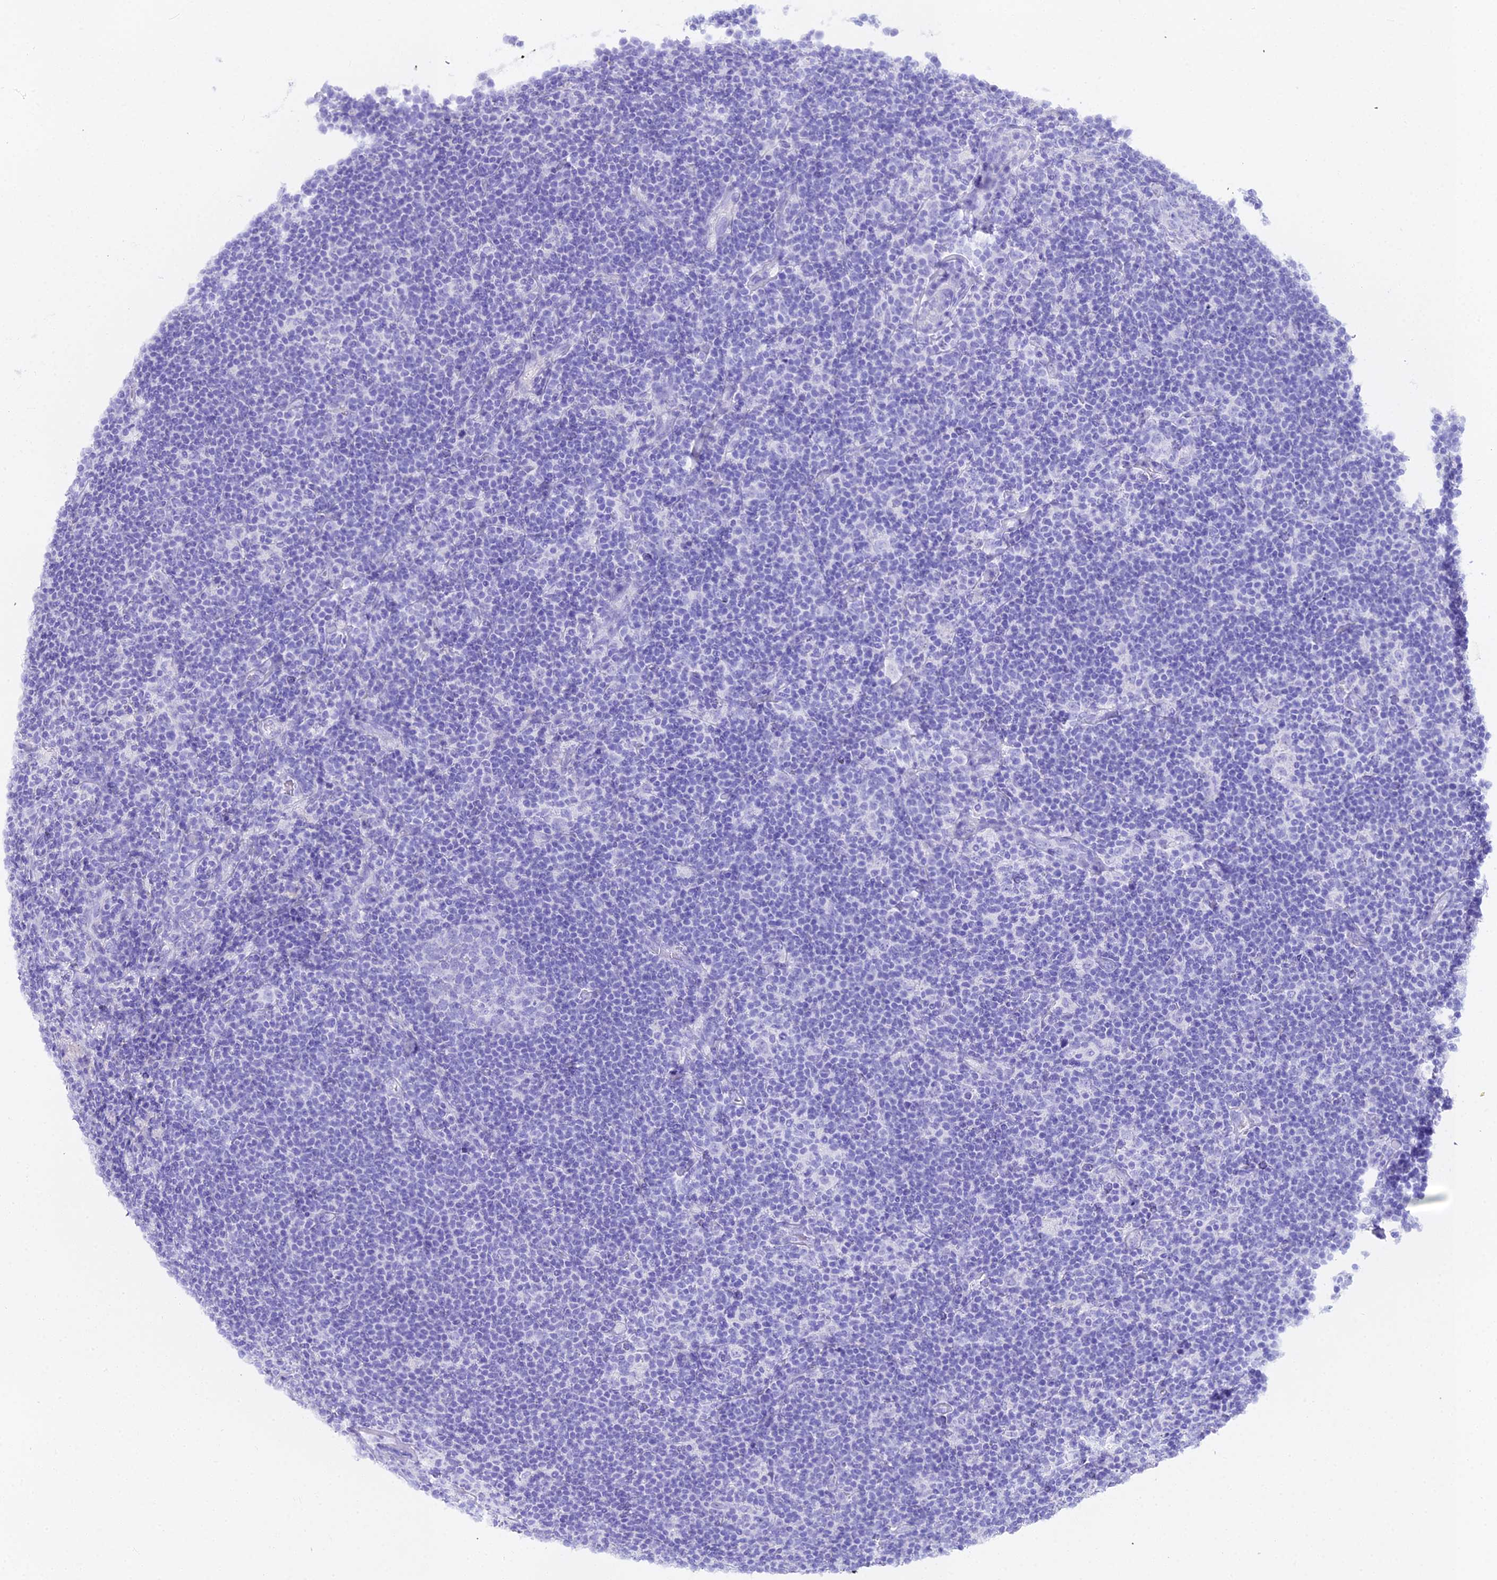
{"staining": {"intensity": "negative", "quantity": "none", "location": "none"}, "tissue": "lymphoma", "cell_type": "Tumor cells", "image_type": "cancer", "snomed": [{"axis": "morphology", "description": "Hodgkin's disease, NOS"}, {"axis": "topography", "description": "Lymph node"}], "caption": "A histopathology image of human Hodgkin's disease is negative for staining in tumor cells.", "gene": "GLYAT", "patient": {"sex": "female", "age": 57}}